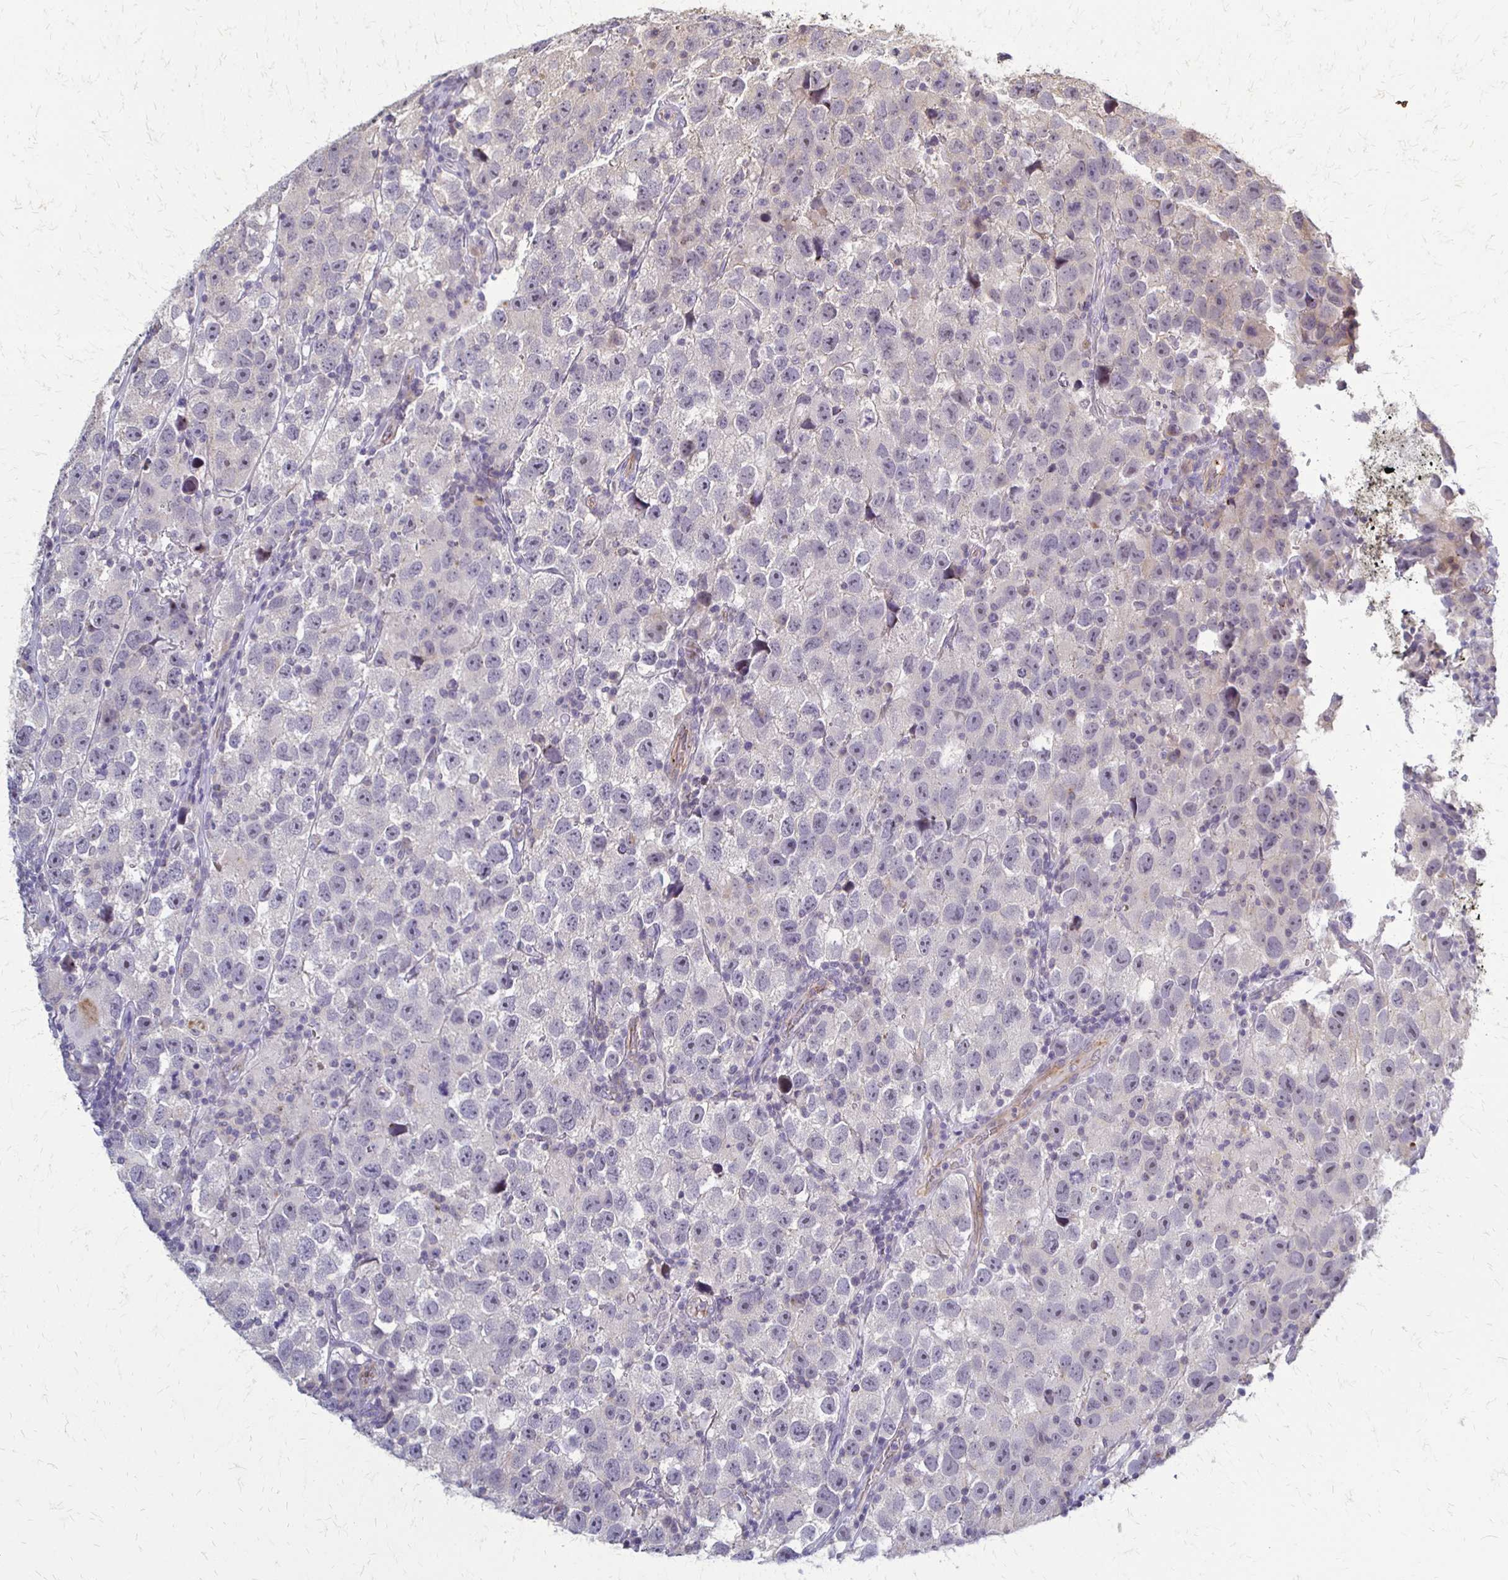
{"staining": {"intensity": "negative", "quantity": "none", "location": "none"}, "tissue": "testis cancer", "cell_type": "Tumor cells", "image_type": "cancer", "snomed": [{"axis": "morphology", "description": "Seminoma, NOS"}, {"axis": "topography", "description": "Testis"}], "caption": "The image exhibits no significant expression in tumor cells of testis cancer.", "gene": "SLC9A9", "patient": {"sex": "male", "age": 26}}